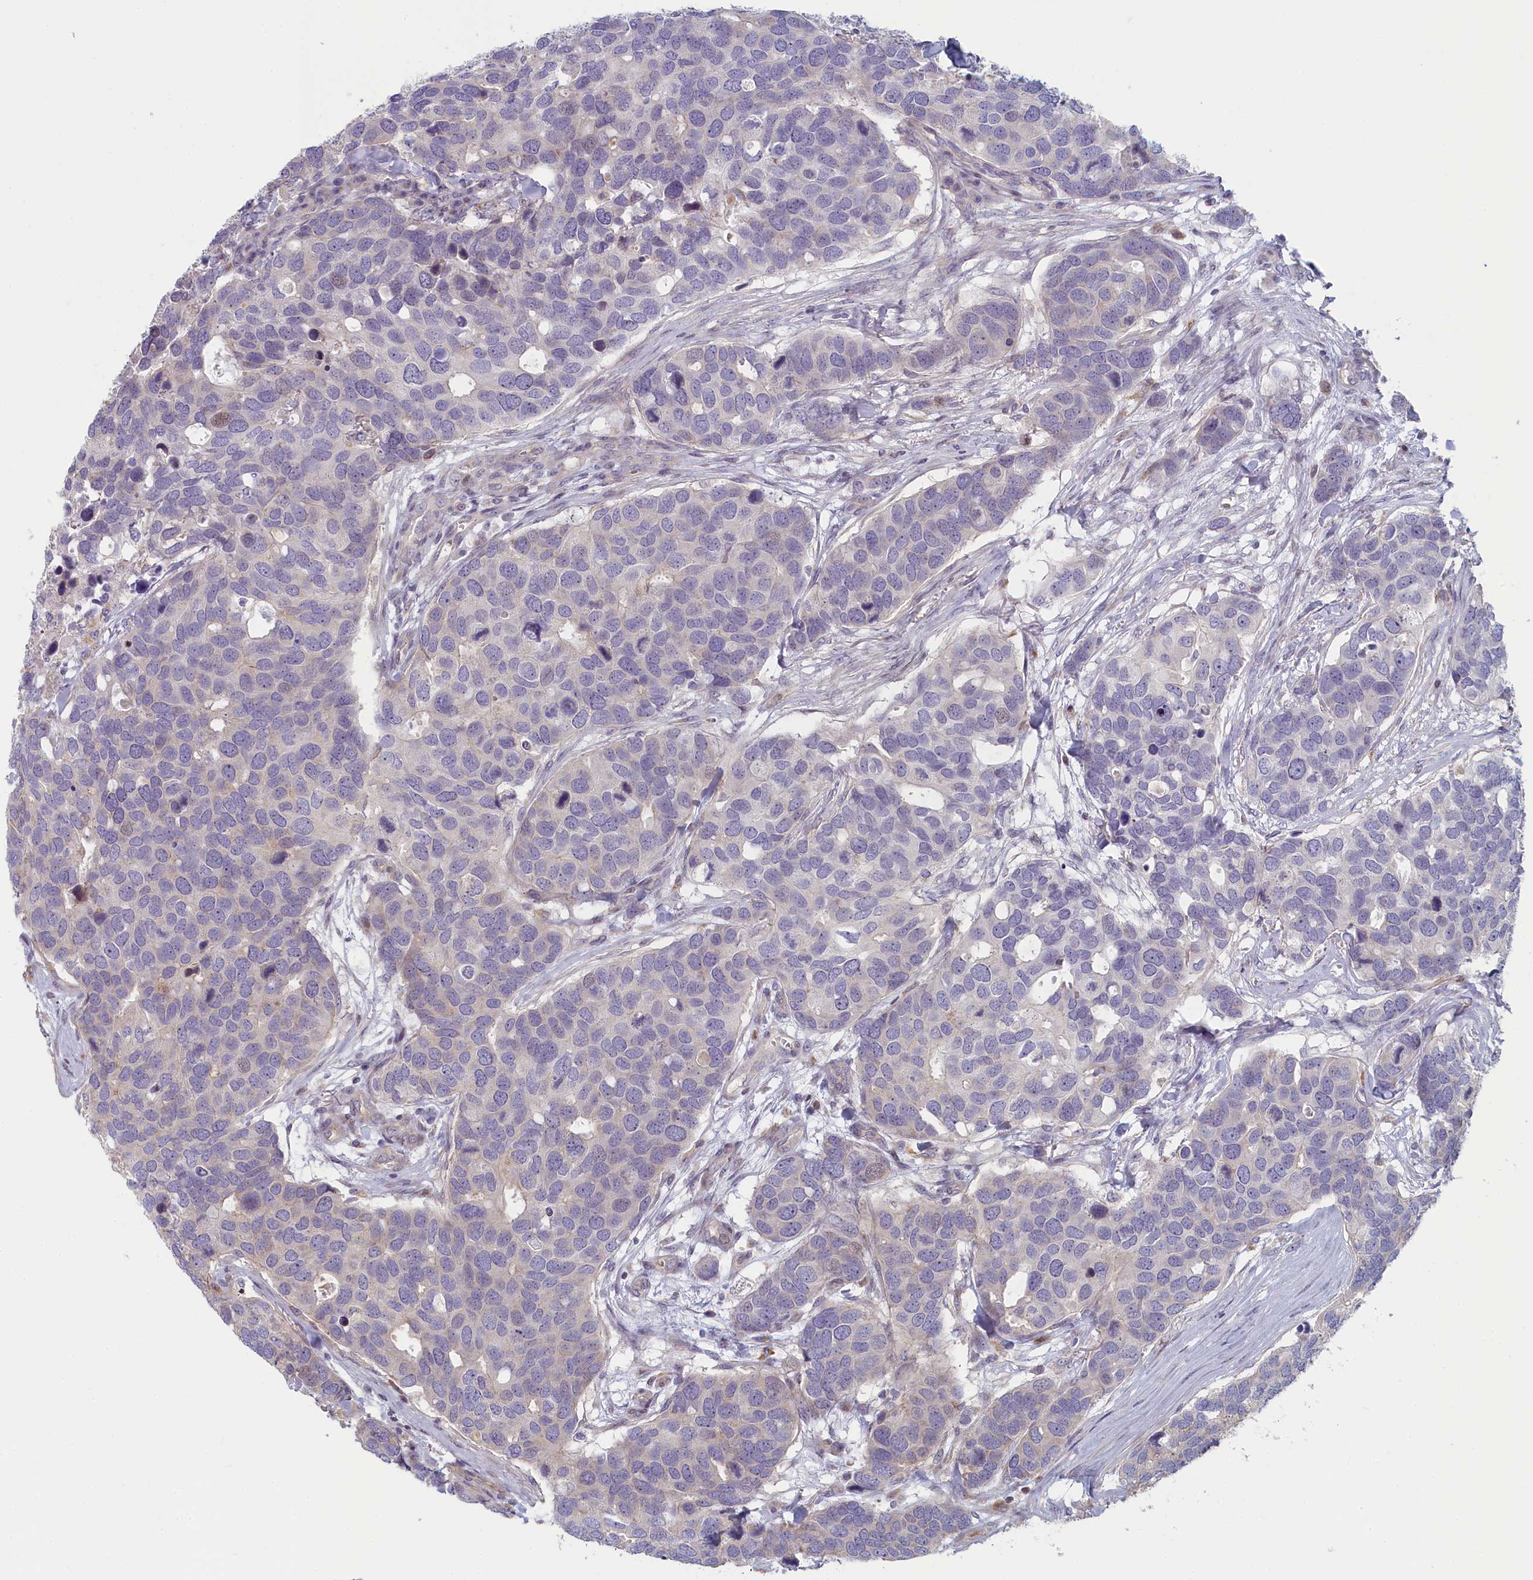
{"staining": {"intensity": "negative", "quantity": "none", "location": "none"}, "tissue": "breast cancer", "cell_type": "Tumor cells", "image_type": "cancer", "snomed": [{"axis": "morphology", "description": "Duct carcinoma"}, {"axis": "topography", "description": "Breast"}], "caption": "High power microscopy photomicrograph of an immunohistochemistry image of breast cancer, revealing no significant positivity in tumor cells.", "gene": "INTS4", "patient": {"sex": "female", "age": 83}}